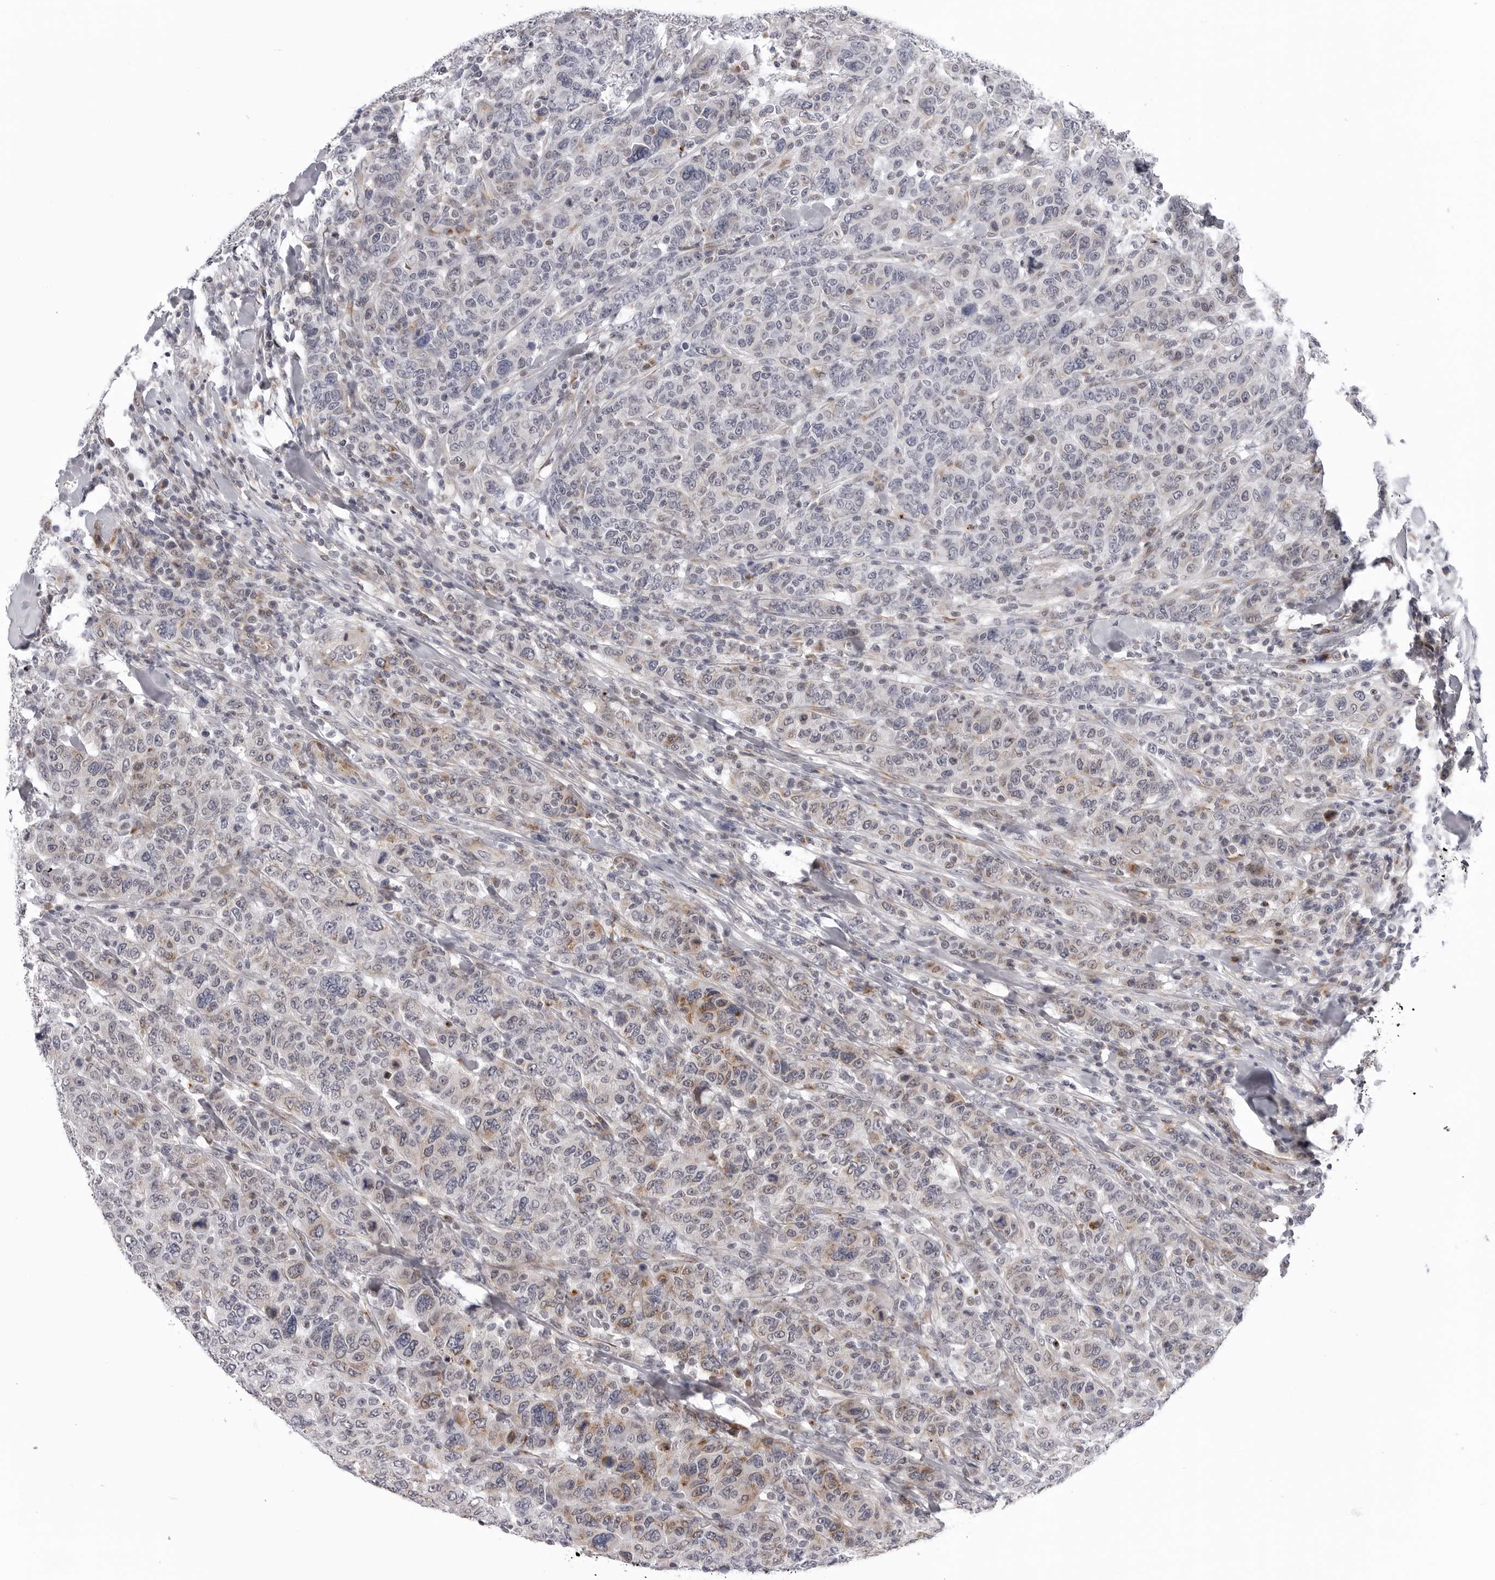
{"staining": {"intensity": "moderate", "quantity": "<25%", "location": "cytoplasmic/membranous"}, "tissue": "breast cancer", "cell_type": "Tumor cells", "image_type": "cancer", "snomed": [{"axis": "morphology", "description": "Duct carcinoma"}, {"axis": "topography", "description": "Breast"}], "caption": "This photomicrograph reveals immunohistochemistry staining of human breast cancer, with low moderate cytoplasmic/membranous positivity in approximately <25% of tumor cells.", "gene": "CDK20", "patient": {"sex": "female", "age": 37}}